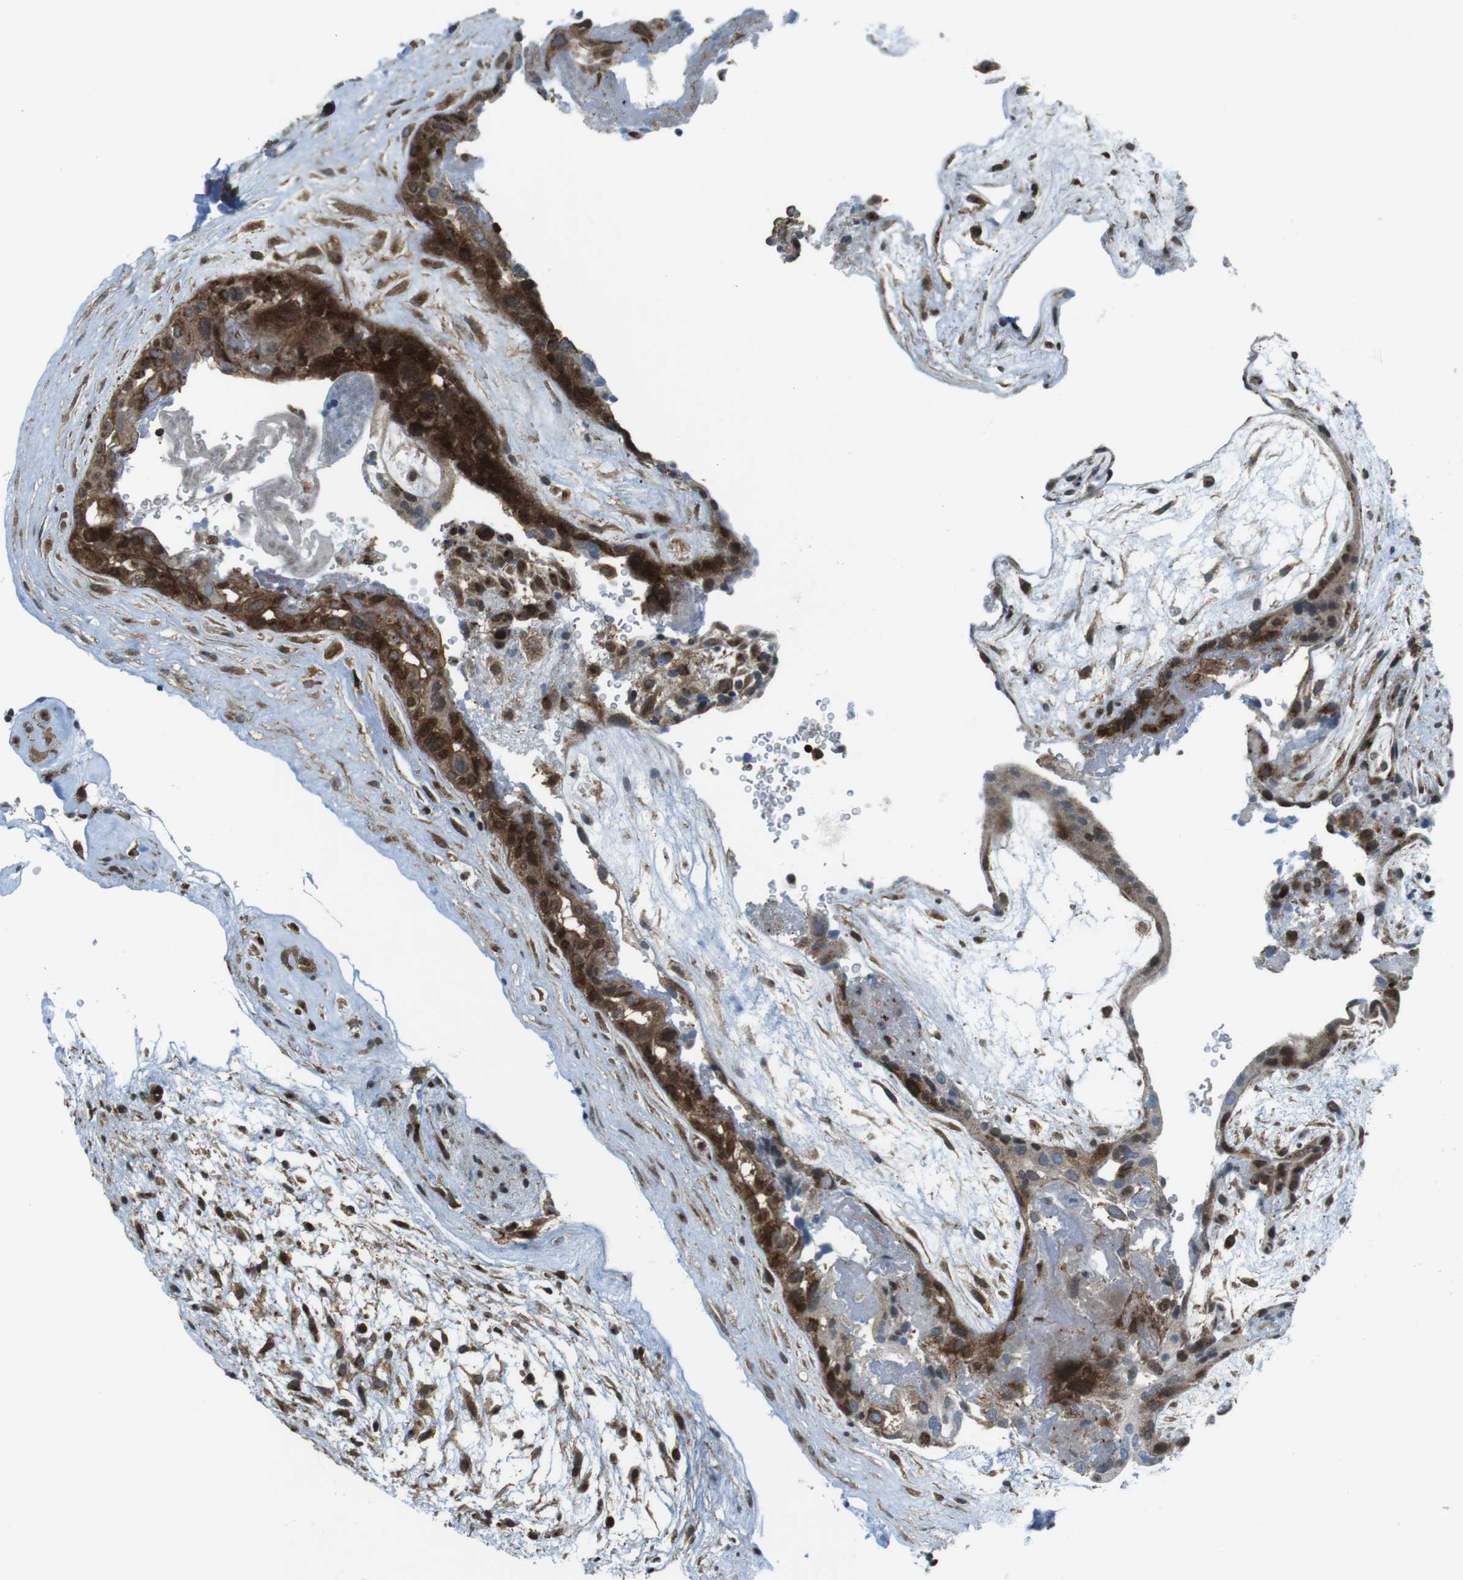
{"staining": {"intensity": "moderate", "quantity": ">75%", "location": "cytoplasmic/membranous"}, "tissue": "placenta", "cell_type": "Decidual cells", "image_type": "normal", "snomed": [{"axis": "morphology", "description": "Normal tissue, NOS"}, {"axis": "topography", "description": "Placenta"}], "caption": "Moderate cytoplasmic/membranous expression is seen in about >75% of decidual cells in unremarkable placenta.", "gene": "CUL7", "patient": {"sex": "female", "age": 19}}